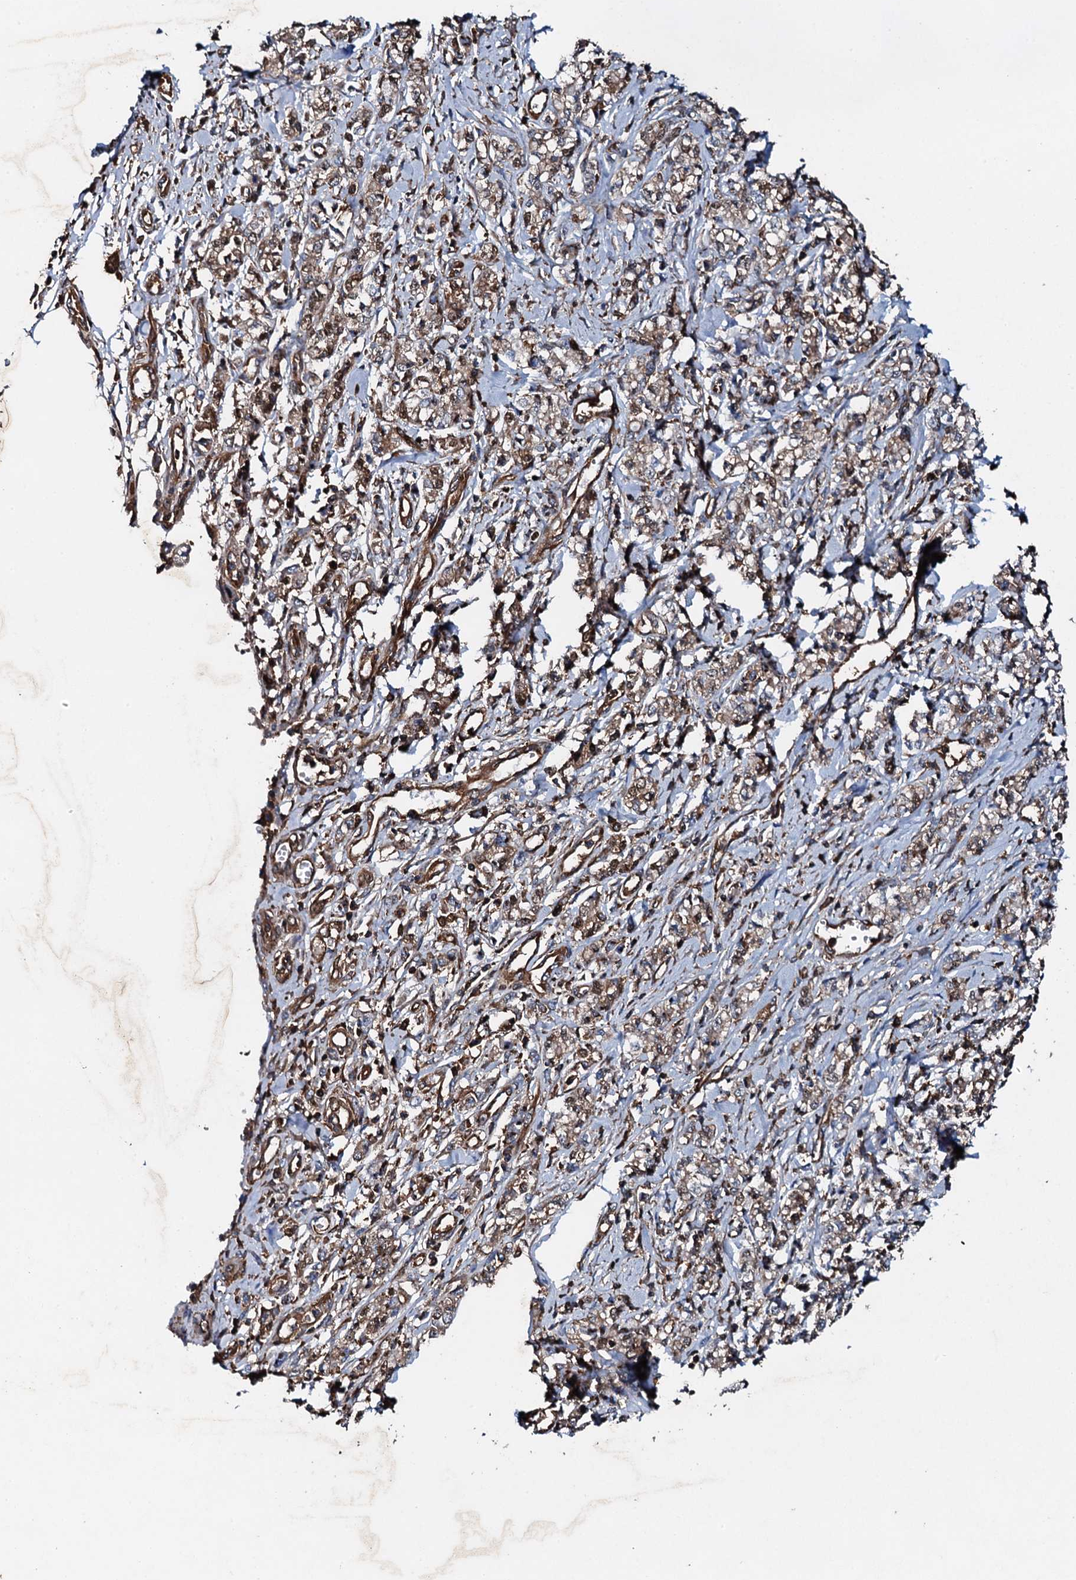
{"staining": {"intensity": "moderate", "quantity": ">75%", "location": "cytoplasmic/membranous"}, "tissue": "stomach cancer", "cell_type": "Tumor cells", "image_type": "cancer", "snomed": [{"axis": "morphology", "description": "Adenocarcinoma, NOS"}, {"axis": "topography", "description": "Stomach"}], "caption": "Stomach adenocarcinoma stained with a brown dye demonstrates moderate cytoplasmic/membranous positive expression in about >75% of tumor cells.", "gene": "MS4A4E", "patient": {"sex": "female", "age": 76}}